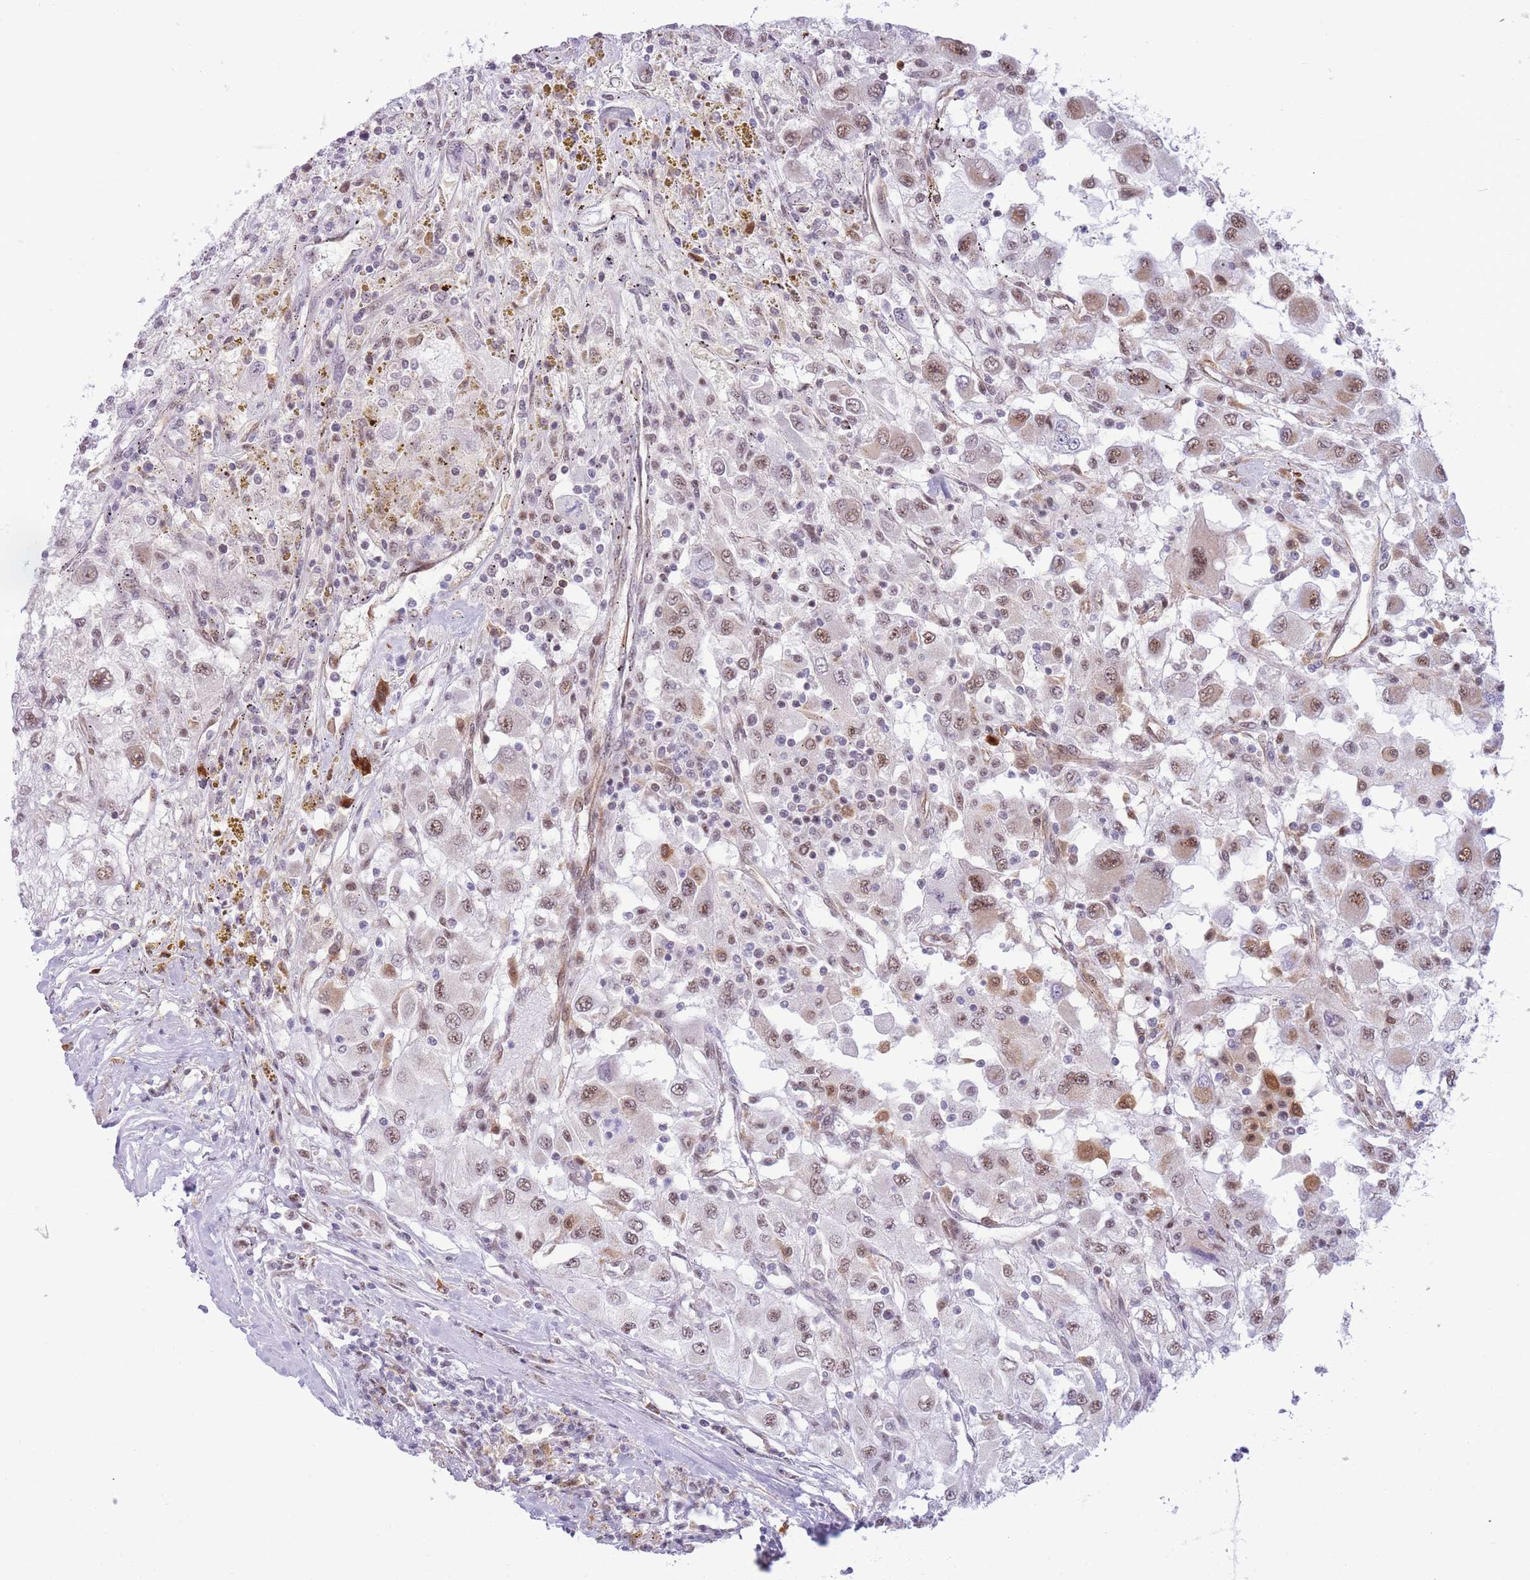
{"staining": {"intensity": "moderate", "quantity": ">75%", "location": "nuclear"}, "tissue": "renal cancer", "cell_type": "Tumor cells", "image_type": "cancer", "snomed": [{"axis": "morphology", "description": "Adenocarcinoma, NOS"}, {"axis": "topography", "description": "Kidney"}], "caption": "Renal adenocarcinoma tissue reveals moderate nuclear expression in about >75% of tumor cells, visualized by immunohistochemistry.", "gene": "CYP2B6", "patient": {"sex": "female", "age": 67}}